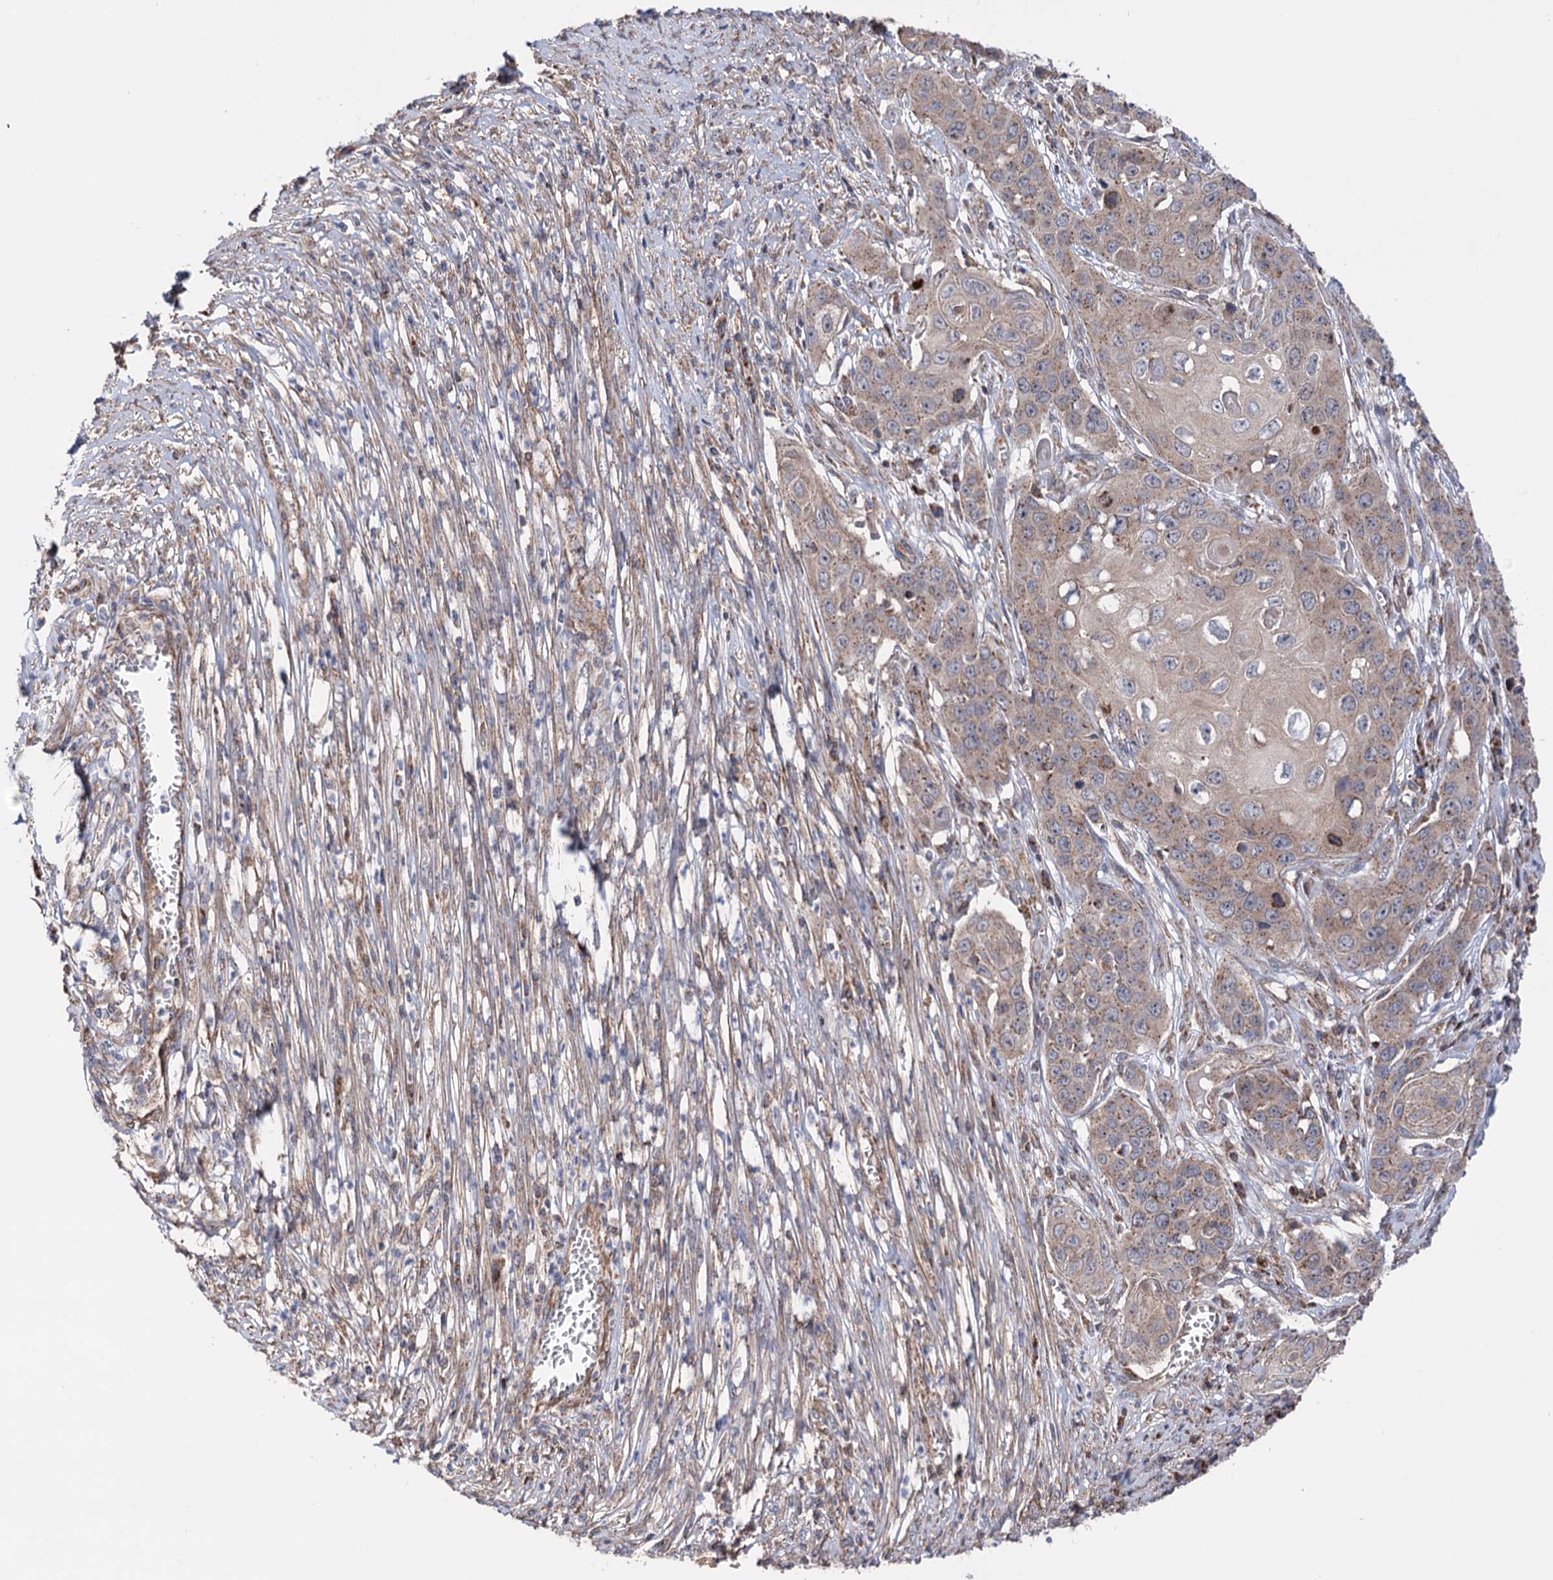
{"staining": {"intensity": "moderate", "quantity": ">75%", "location": "cytoplasmic/membranous"}, "tissue": "skin cancer", "cell_type": "Tumor cells", "image_type": "cancer", "snomed": [{"axis": "morphology", "description": "Squamous cell carcinoma, NOS"}, {"axis": "topography", "description": "Skin"}], "caption": "Squamous cell carcinoma (skin) was stained to show a protein in brown. There is medium levels of moderate cytoplasmic/membranous expression in about >75% of tumor cells.", "gene": "SUCLA2", "patient": {"sex": "male", "age": 55}}